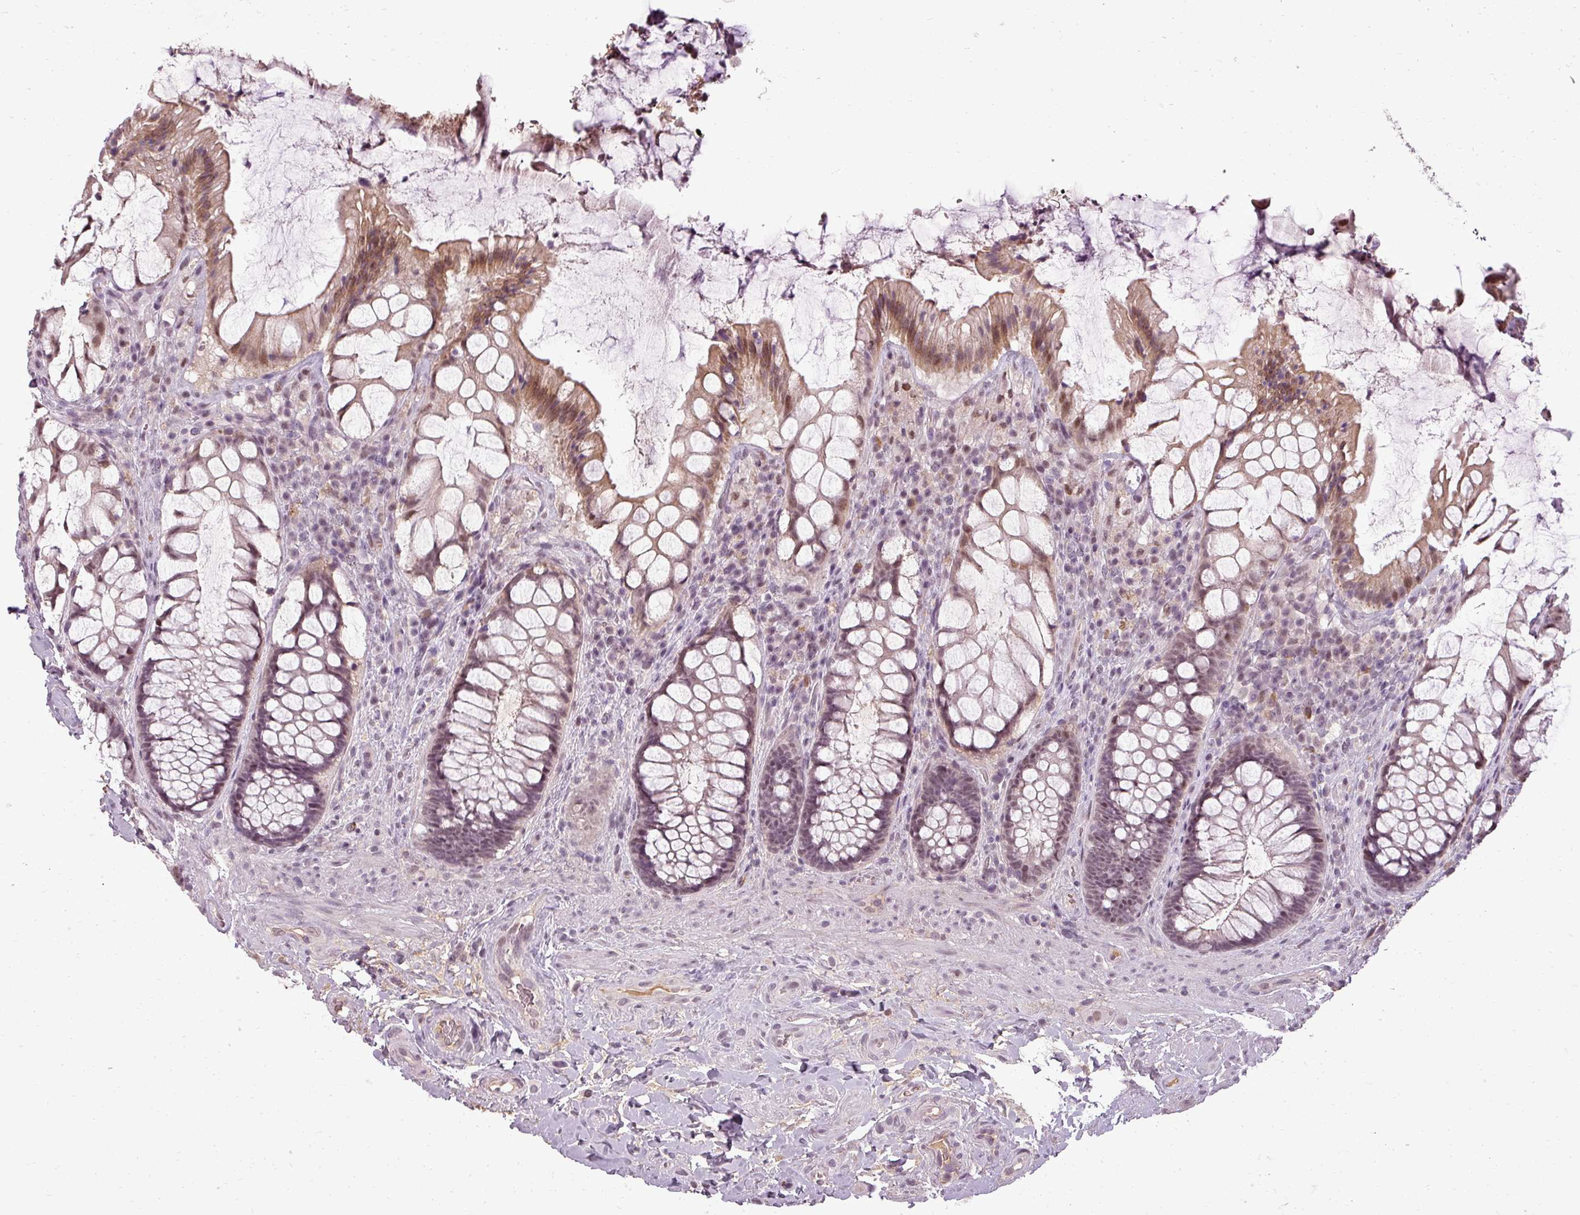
{"staining": {"intensity": "moderate", "quantity": ">75%", "location": "cytoplasmic/membranous,nuclear"}, "tissue": "rectum", "cell_type": "Glandular cells", "image_type": "normal", "snomed": [{"axis": "morphology", "description": "Normal tissue, NOS"}, {"axis": "topography", "description": "Rectum"}], "caption": "Immunohistochemical staining of normal human rectum exhibits moderate cytoplasmic/membranous,nuclear protein staining in approximately >75% of glandular cells.", "gene": "BCAS3", "patient": {"sex": "female", "age": 58}}